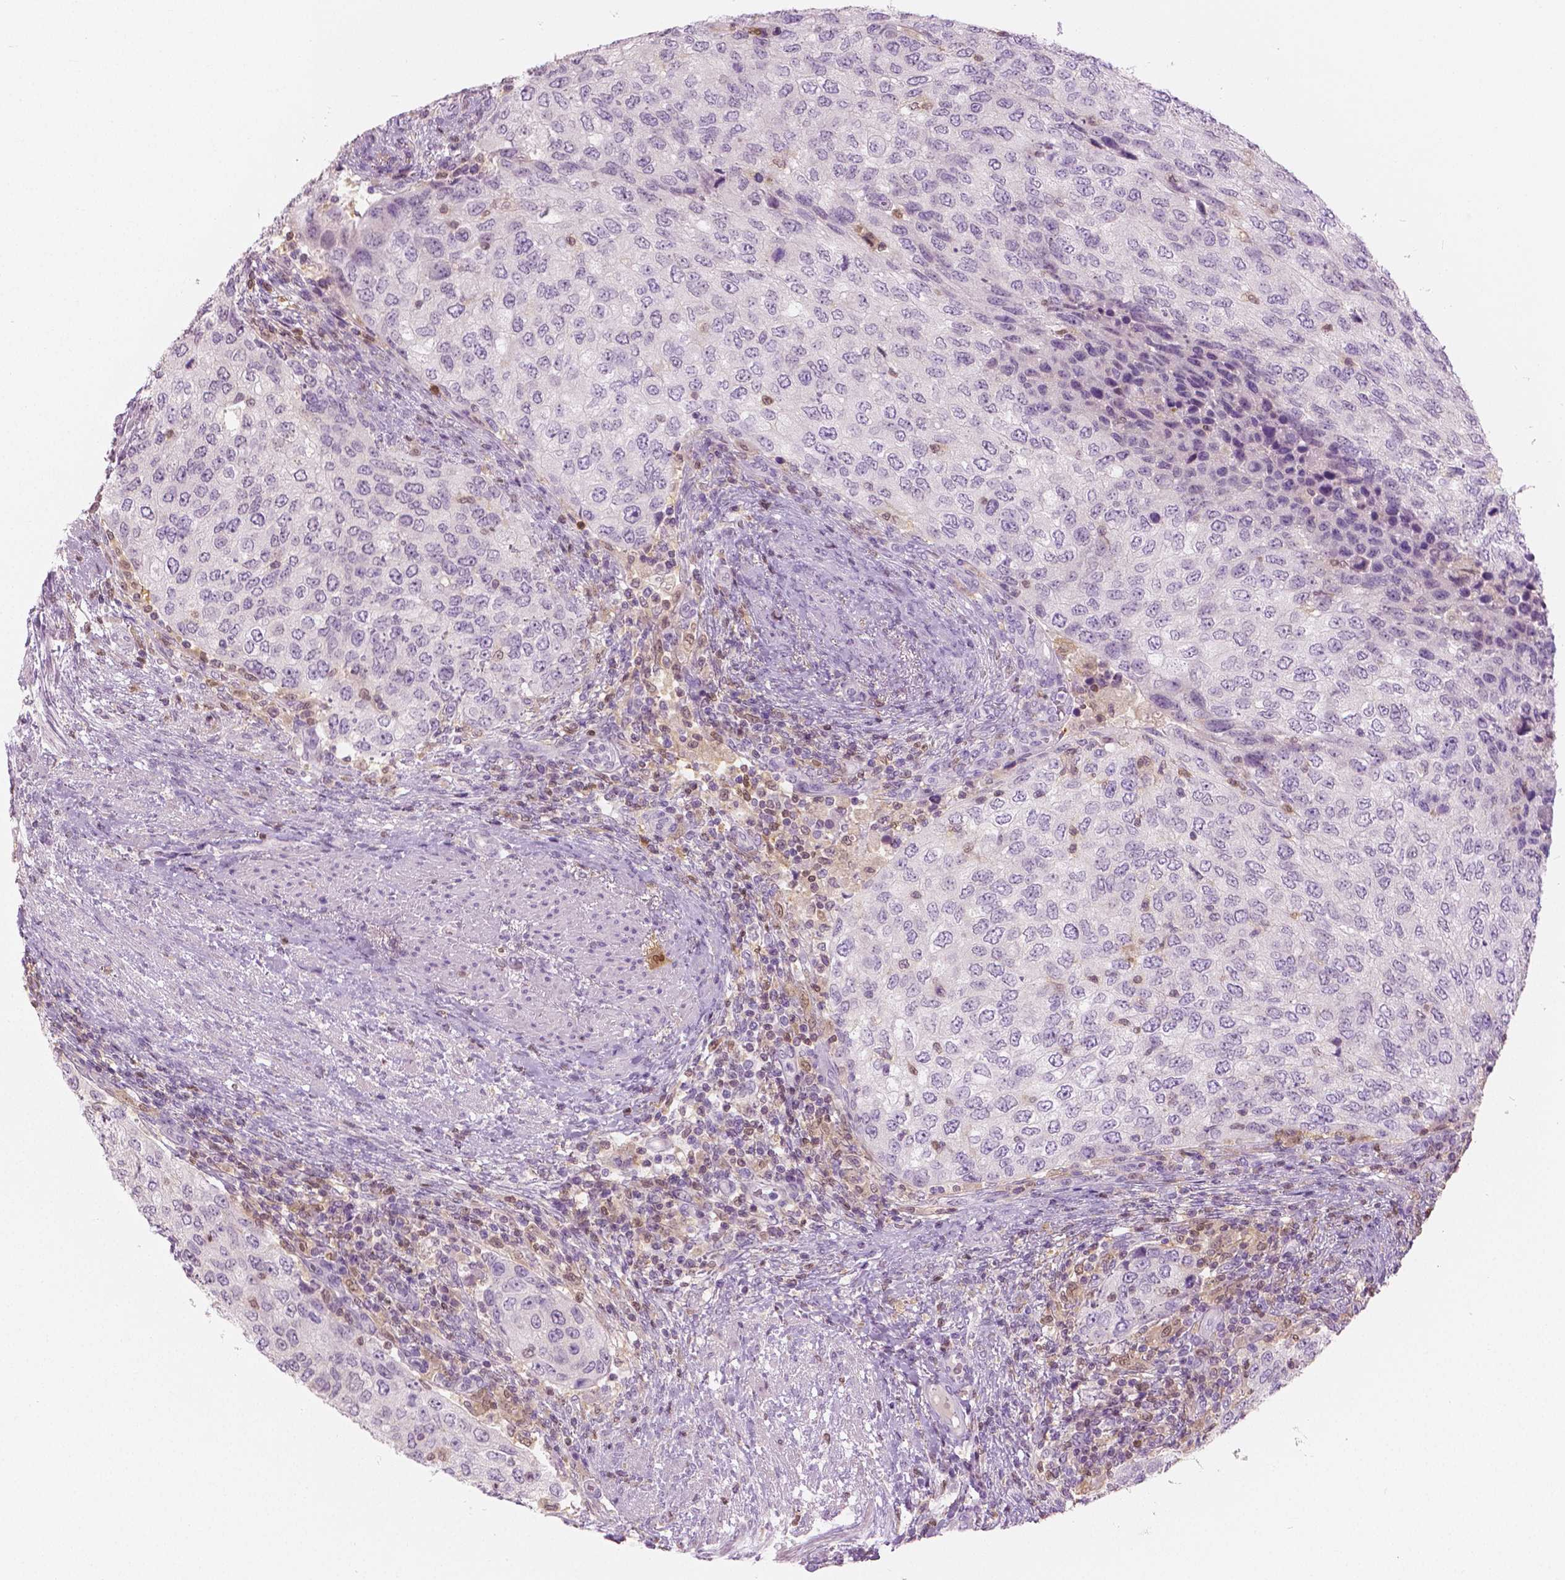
{"staining": {"intensity": "negative", "quantity": "none", "location": "none"}, "tissue": "urothelial cancer", "cell_type": "Tumor cells", "image_type": "cancer", "snomed": [{"axis": "morphology", "description": "Urothelial carcinoma, High grade"}, {"axis": "topography", "description": "Urinary bladder"}], "caption": "Immunohistochemistry of human high-grade urothelial carcinoma shows no positivity in tumor cells.", "gene": "GALM", "patient": {"sex": "female", "age": 78}}